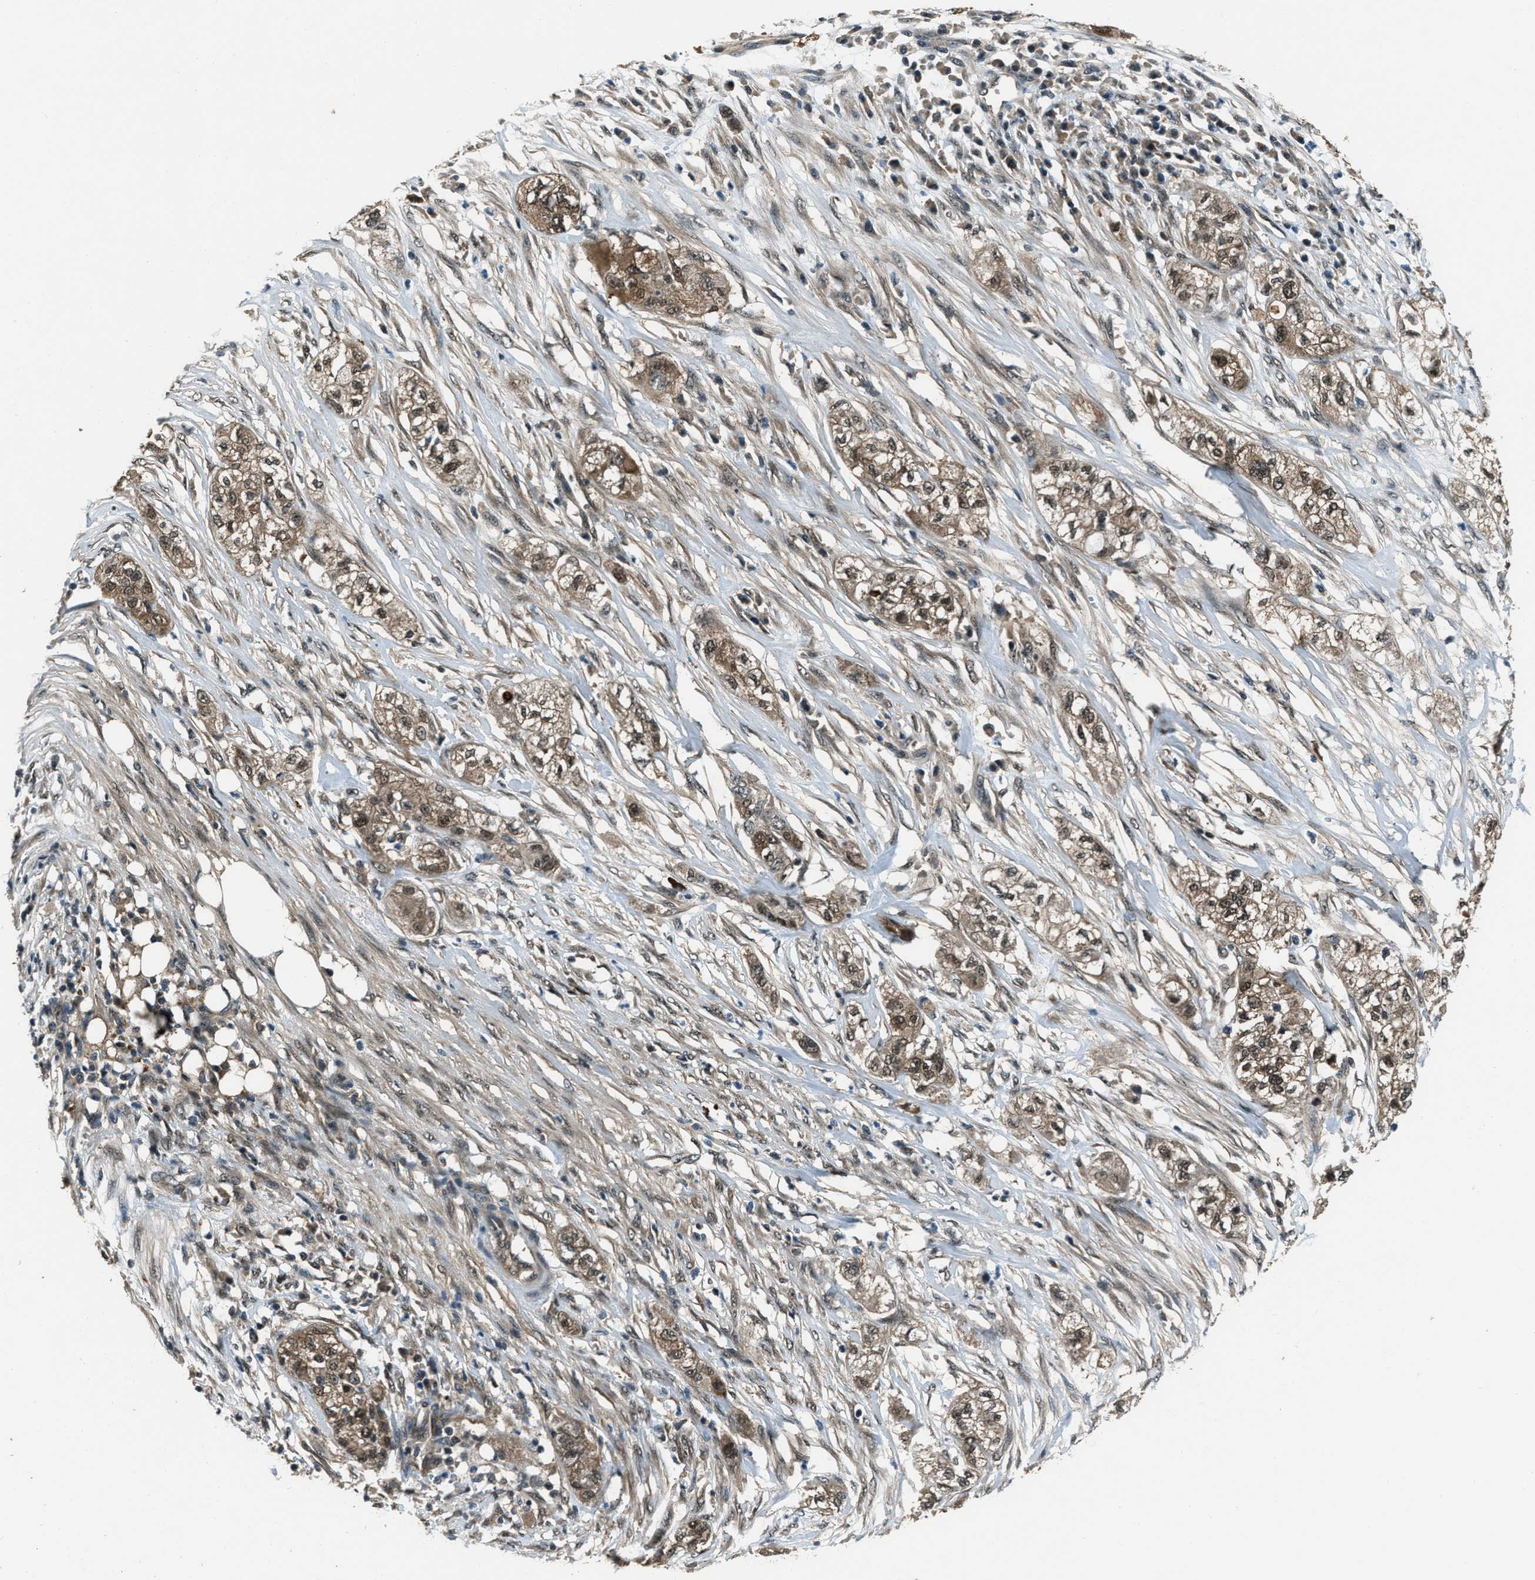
{"staining": {"intensity": "moderate", "quantity": ">75%", "location": "cytoplasmic/membranous"}, "tissue": "pancreatic cancer", "cell_type": "Tumor cells", "image_type": "cancer", "snomed": [{"axis": "morphology", "description": "Adenocarcinoma, NOS"}, {"axis": "topography", "description": "Pancreas"}], "caption": "Immunohistochemical staining of human pancreatic cancer (adenocarcinoma) exhibits medium levels of moderate cytoplasmic/membranous positivity in about >75% of tumor cells.", "gene": "NUDCD3", "patient": {"sex": "female", "age": 78}}